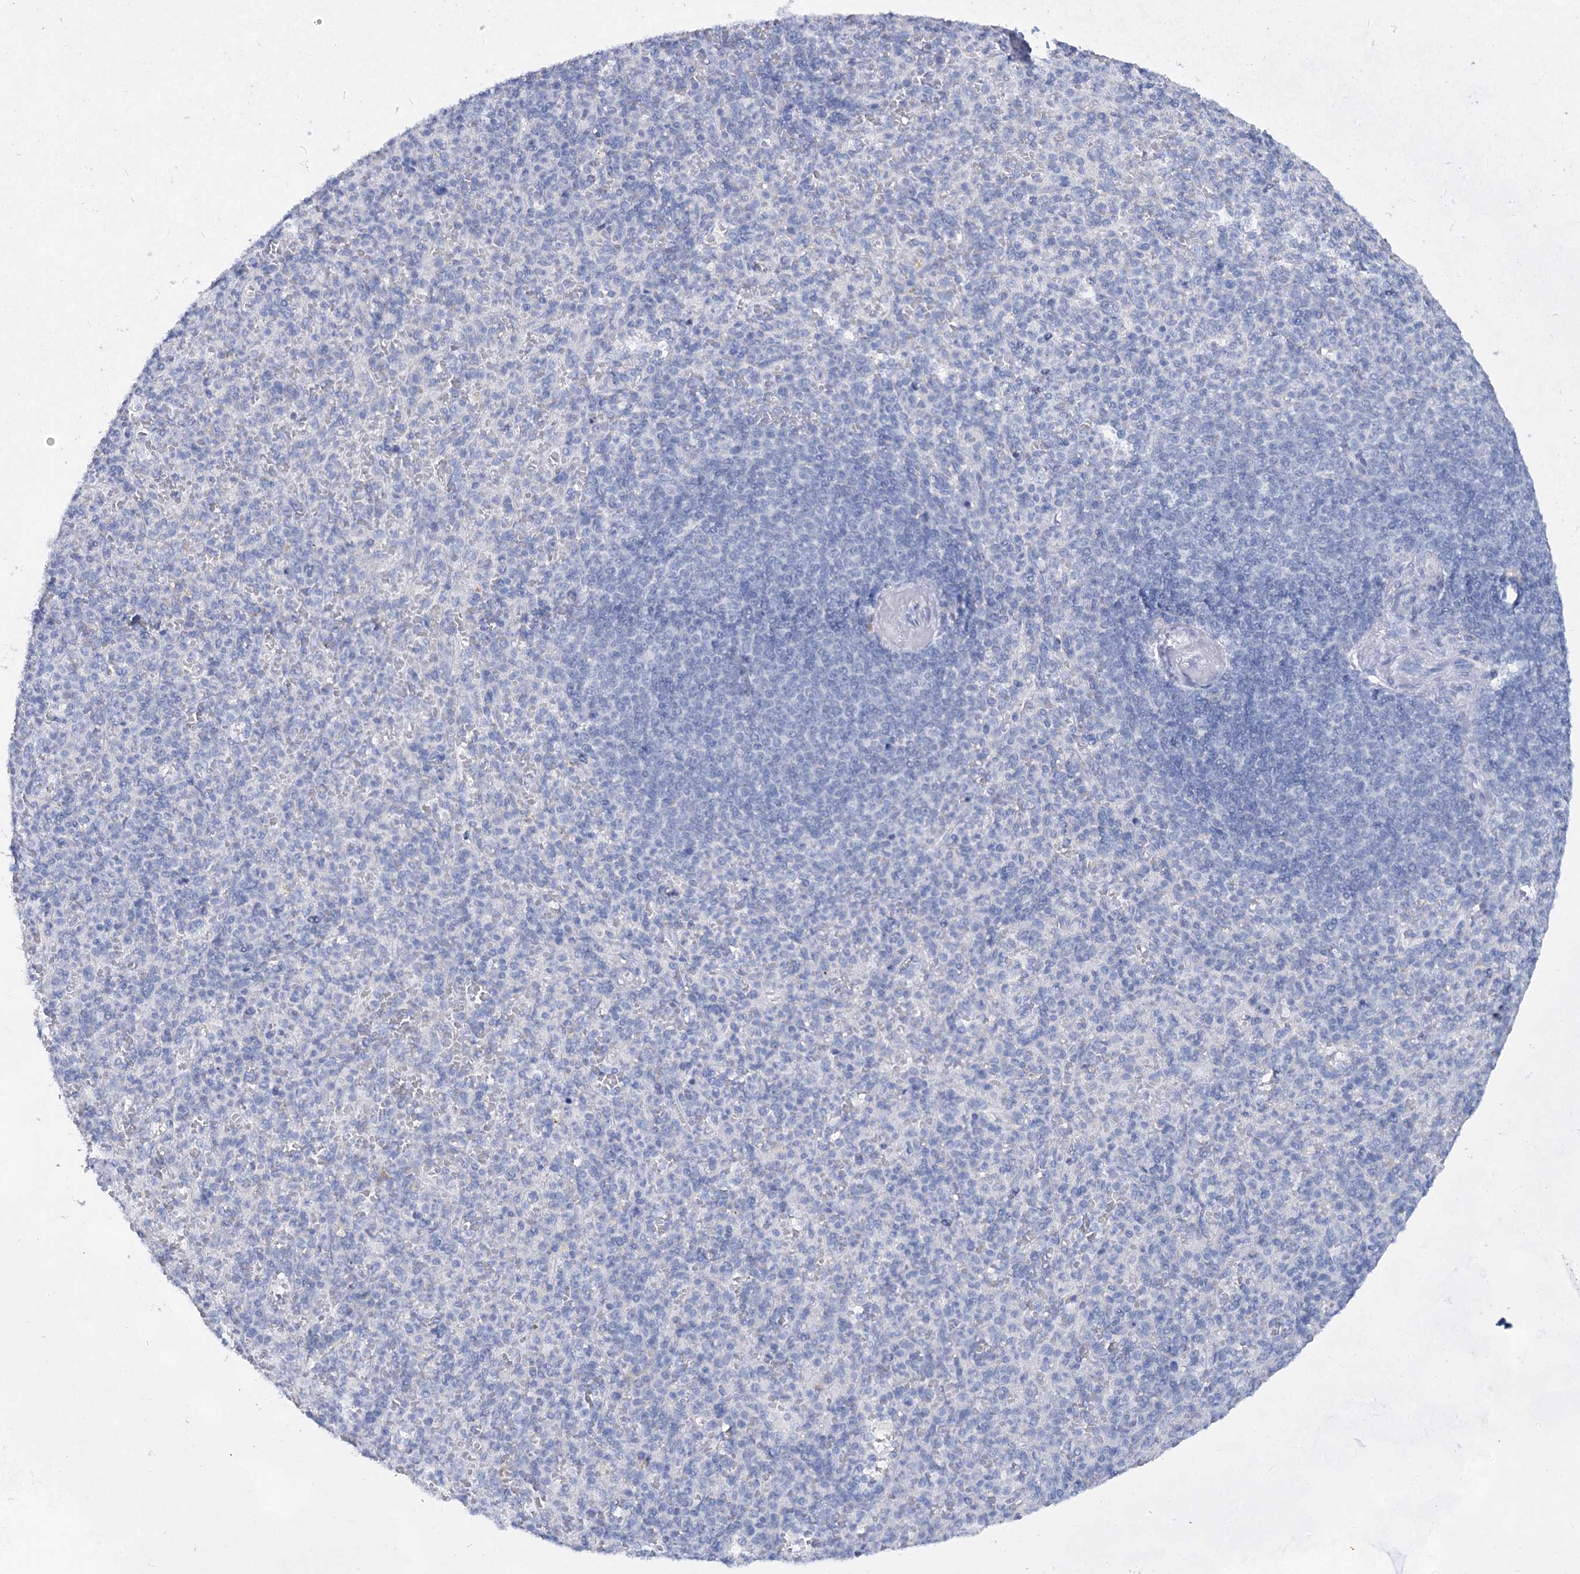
{"staining": {"intensity": "negative", "quantity": "none", "location": "none"}, "tissue": "spleen", "cell_type": "Cells in red pulp", "image_type": "normal", "snomed": [{"axis": "morphology", "description": "Normal tissue, NOS"}, {"axis": "topography", "description": "Spleen"}], "caption": "High power microscopy micrograph of an immunohistochemistry (IHC) micrograph of normal spleen, revealing no significant staining in cells in red pulp.", "gene": "SLC17A2", "patient": {"sex": "female", "age": 74}}